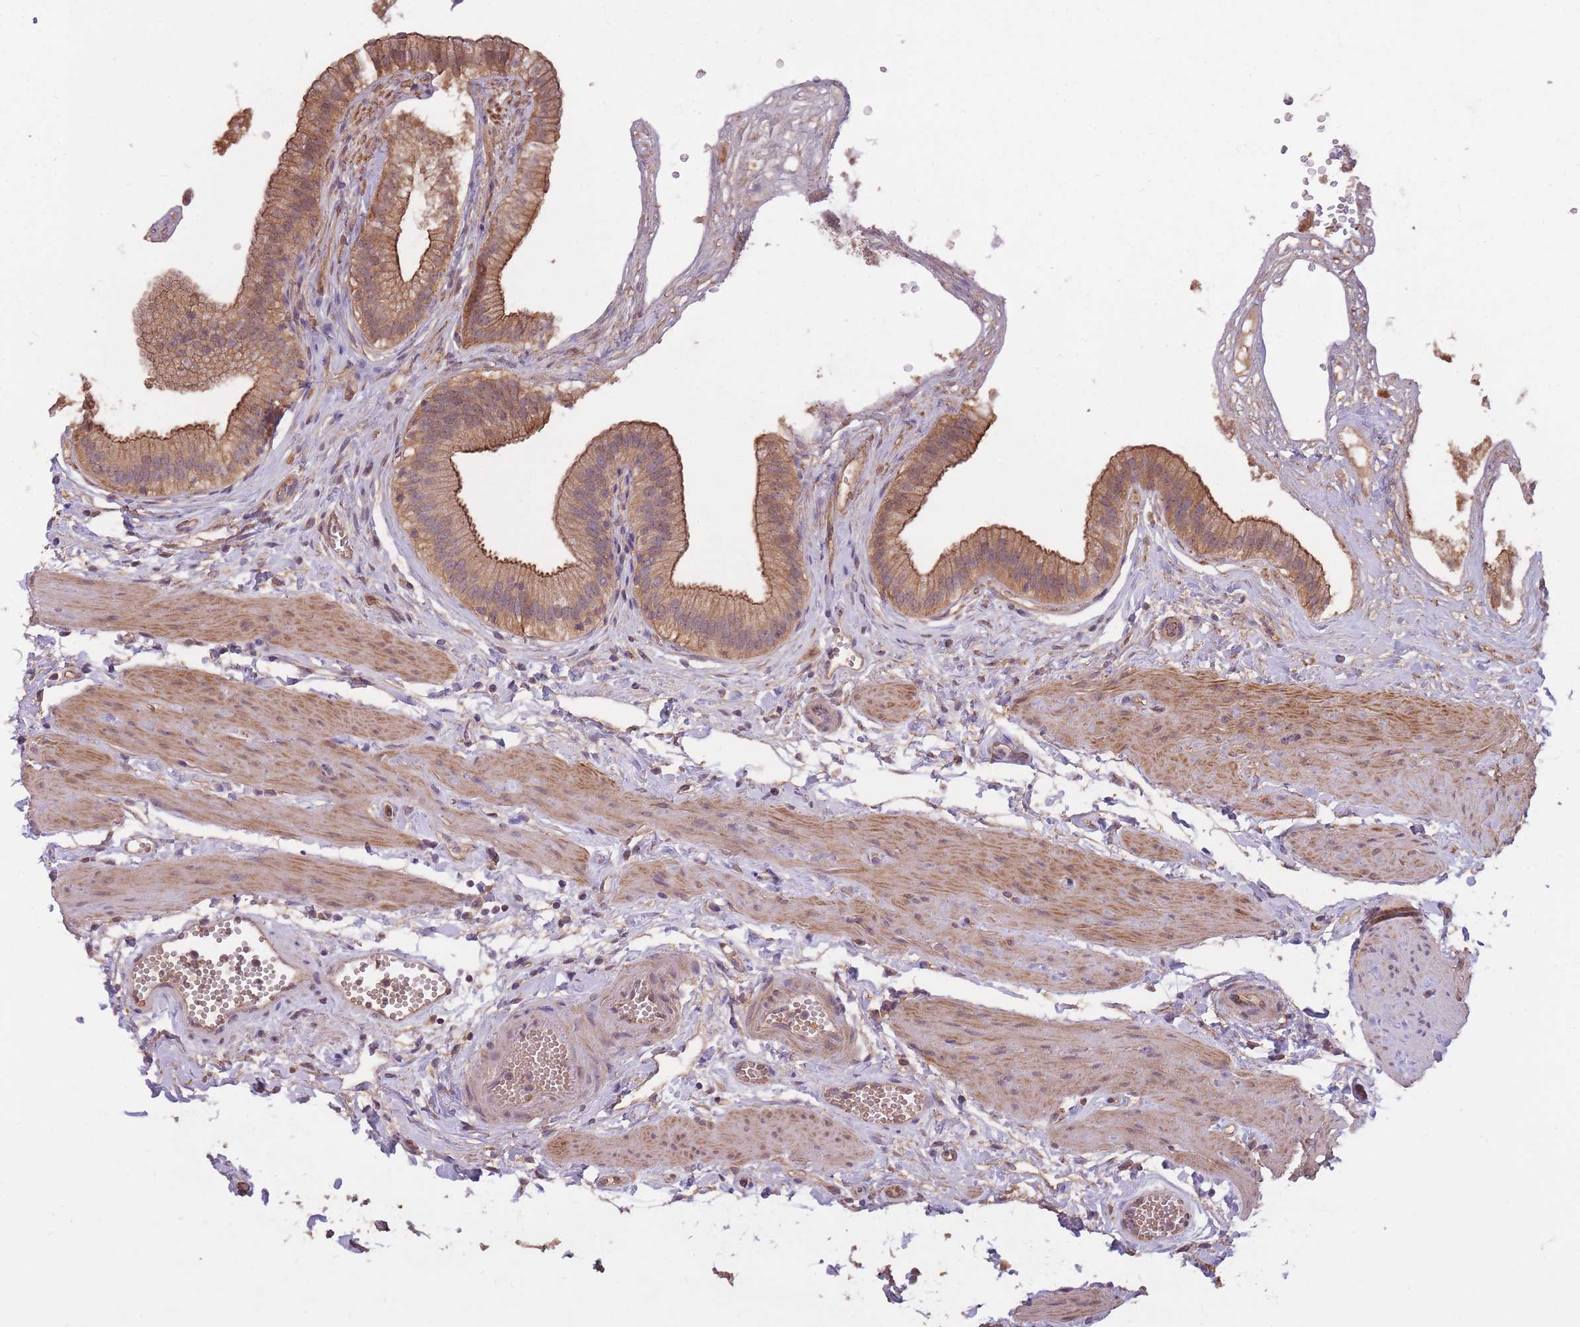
{"staining": {"intensity": "moderate", "quantity": ">75%", "location": "cytoplasmic/membranous"}, "tissue": "gallbladder", "cell_type": "Glandular cells", "image_type": "normal", "snomed": [{"axis": "morphology", "description": "Normal tissue, NOS"}, {"axis": "topography", "description": "Gallbladder"}], "caption": "An image of gallbladder stained for a protein exhibits moderate cytoplasmic/membranous brown staining in glandular cells.", "gene": "KIAA1755", "patient": {"sex": "female", "age": 54}}